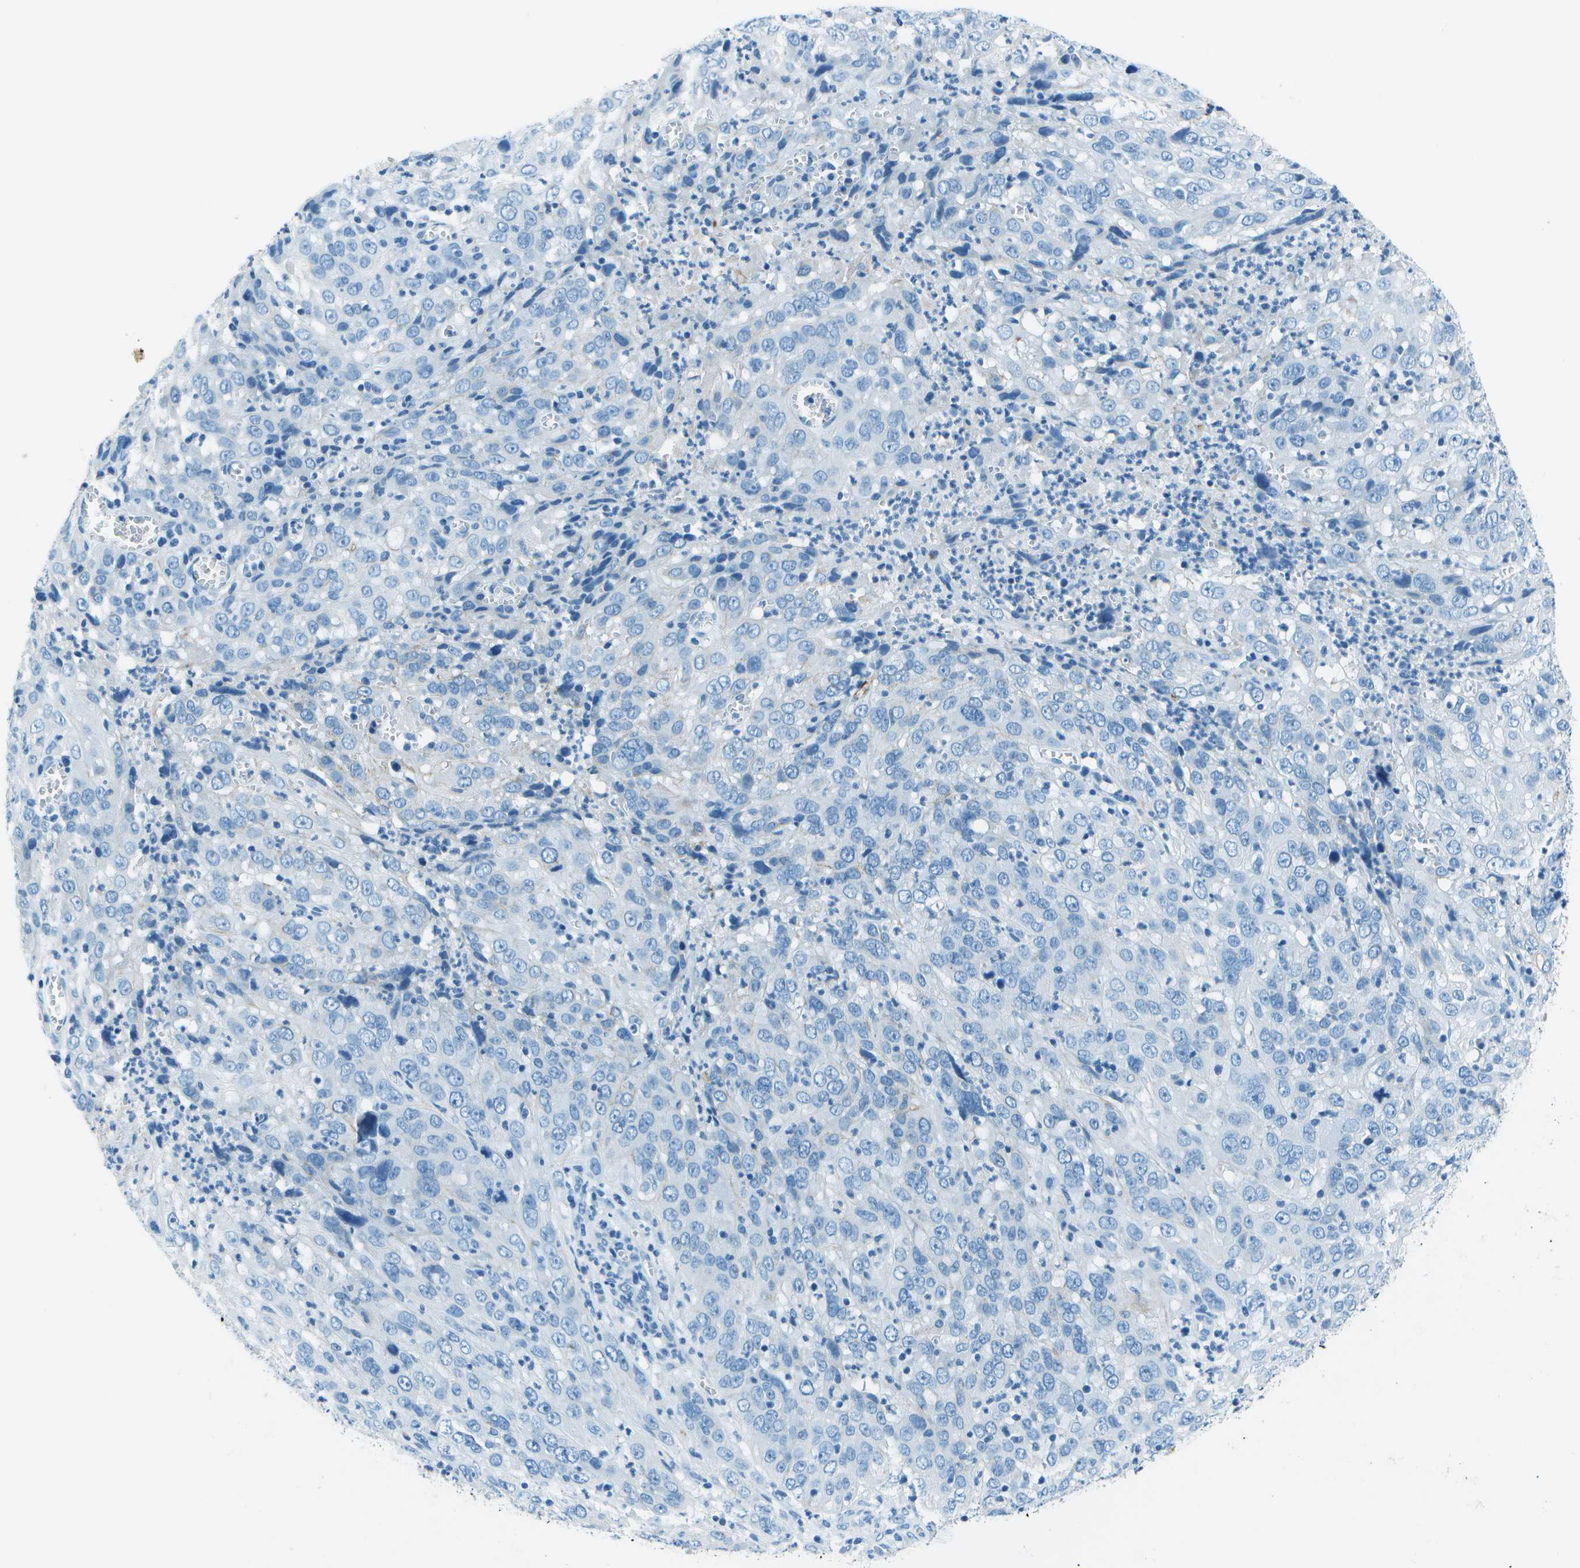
{"staining": {"intensity": "negative", "quantity": "none", "location": "none"}, "tissue": "cervical cancer", "cell_type": "Tumor cells", "image_type": "cancer", "snomed": [{"axis": "morphology", "description": "Squamous cell carcinoma, NOS"}, {"axis": "topography", "description": "Cervix"}], "caption": "Cervical cancer stained for a protein using immunohistochemistry (IHC) shows no positivity tumor cells.", "gene": "SLC16A10", "patient": {"sex": "female", "age": 32}}